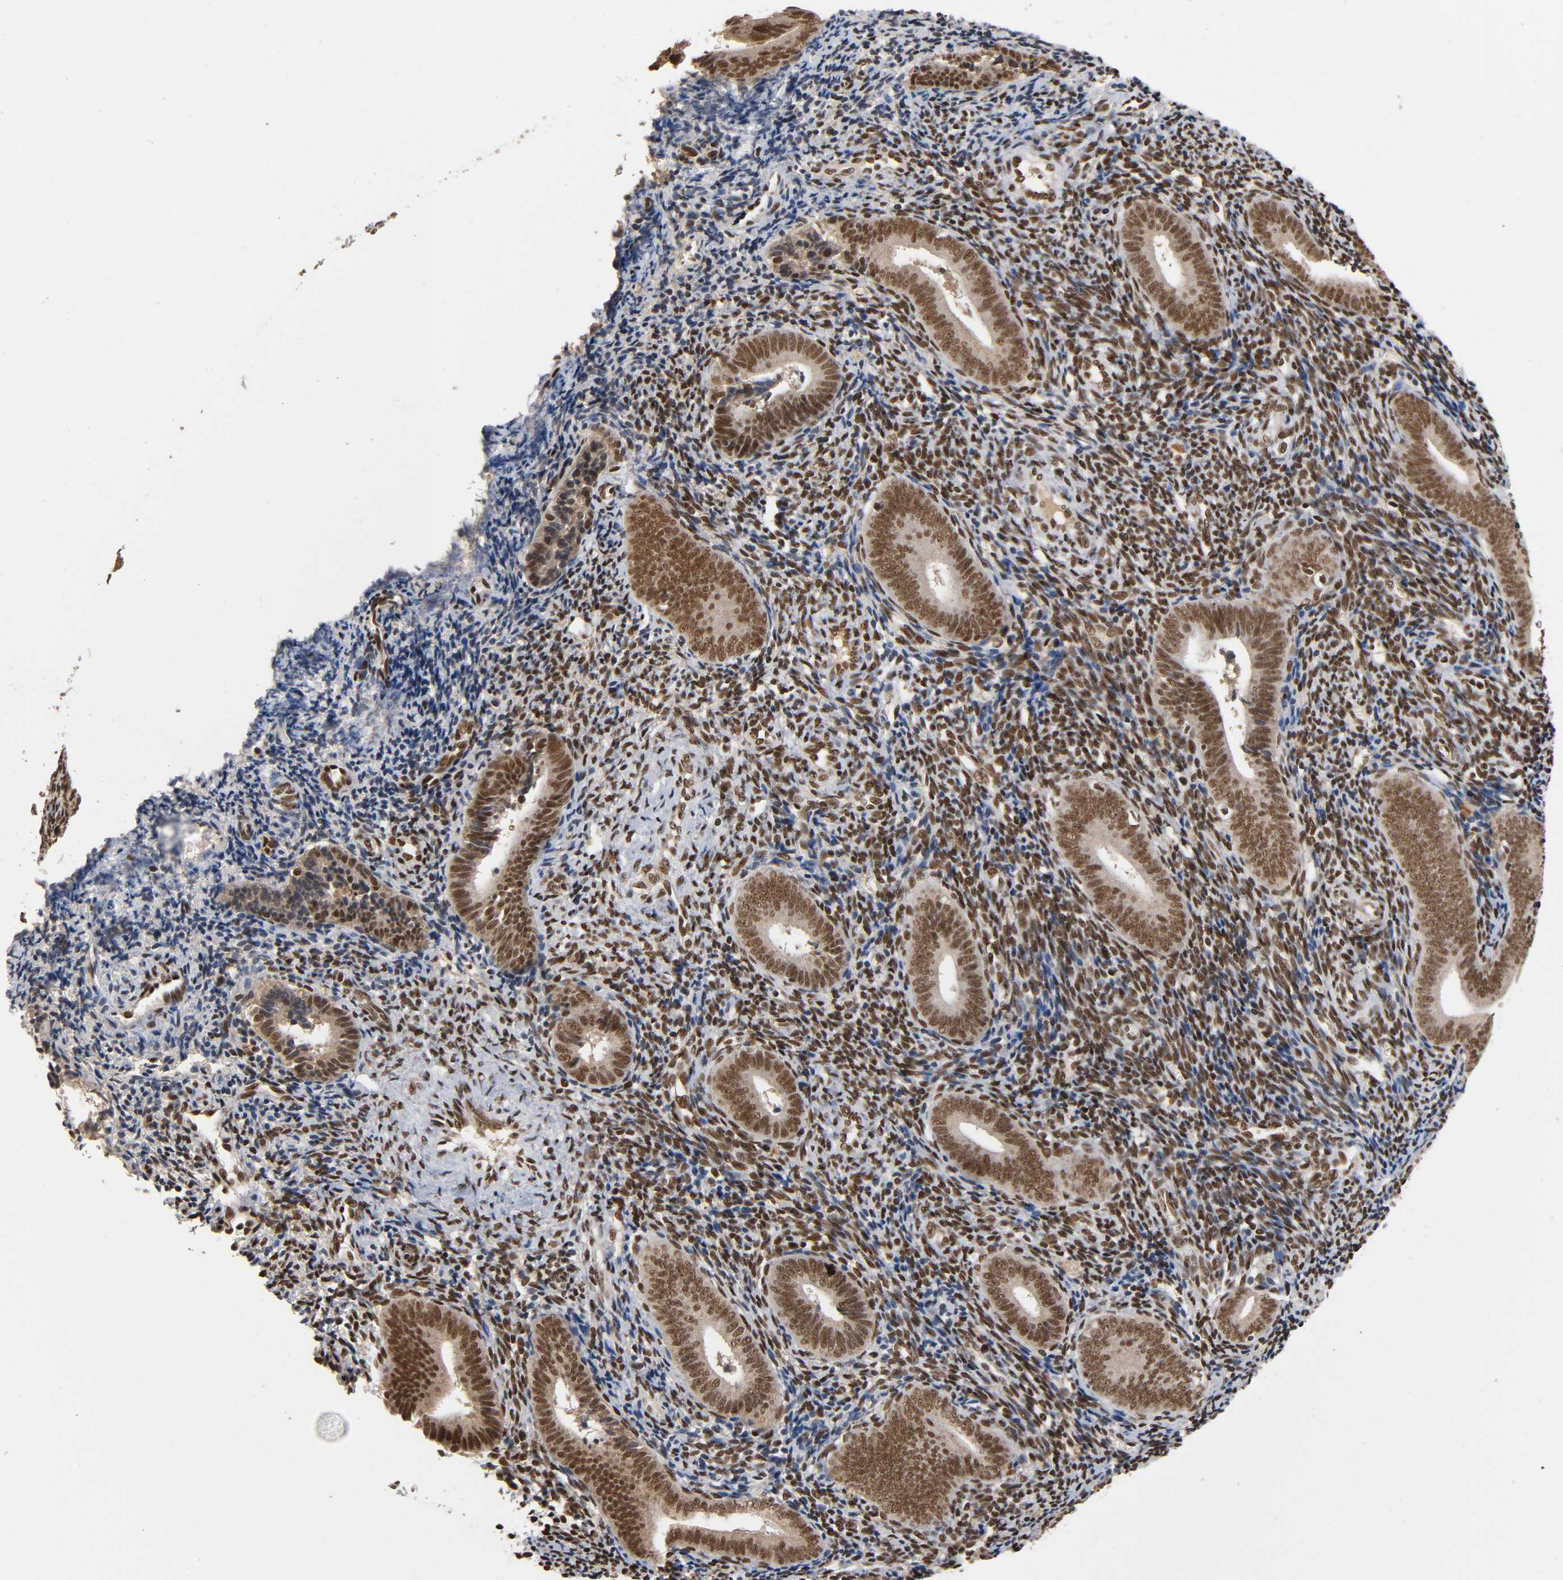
{"staining": {"intensity": "strong", "quantity": ">75%", "location": "nuclear"}, "tissue": "endometrium", "cell_type": "Cells in endometrial stroma", "image_type": "normal", "snomed": [{"axis": "morphology", "description": "Normal tissue, NOS"}, {"axis": "topography", "description": "Uterus"}, {"axis": "topography", "description": "Endometrium"}], "caption": "Endometrium stained with DAB (3,3'-diaminobenzidine) immunohistochemistry shows high levels of strong nuclear staining in approximately >75% of cells in endometrial stroma.", "gene": "ZNF384", "patient": {"sex": "female", "age": 33}}